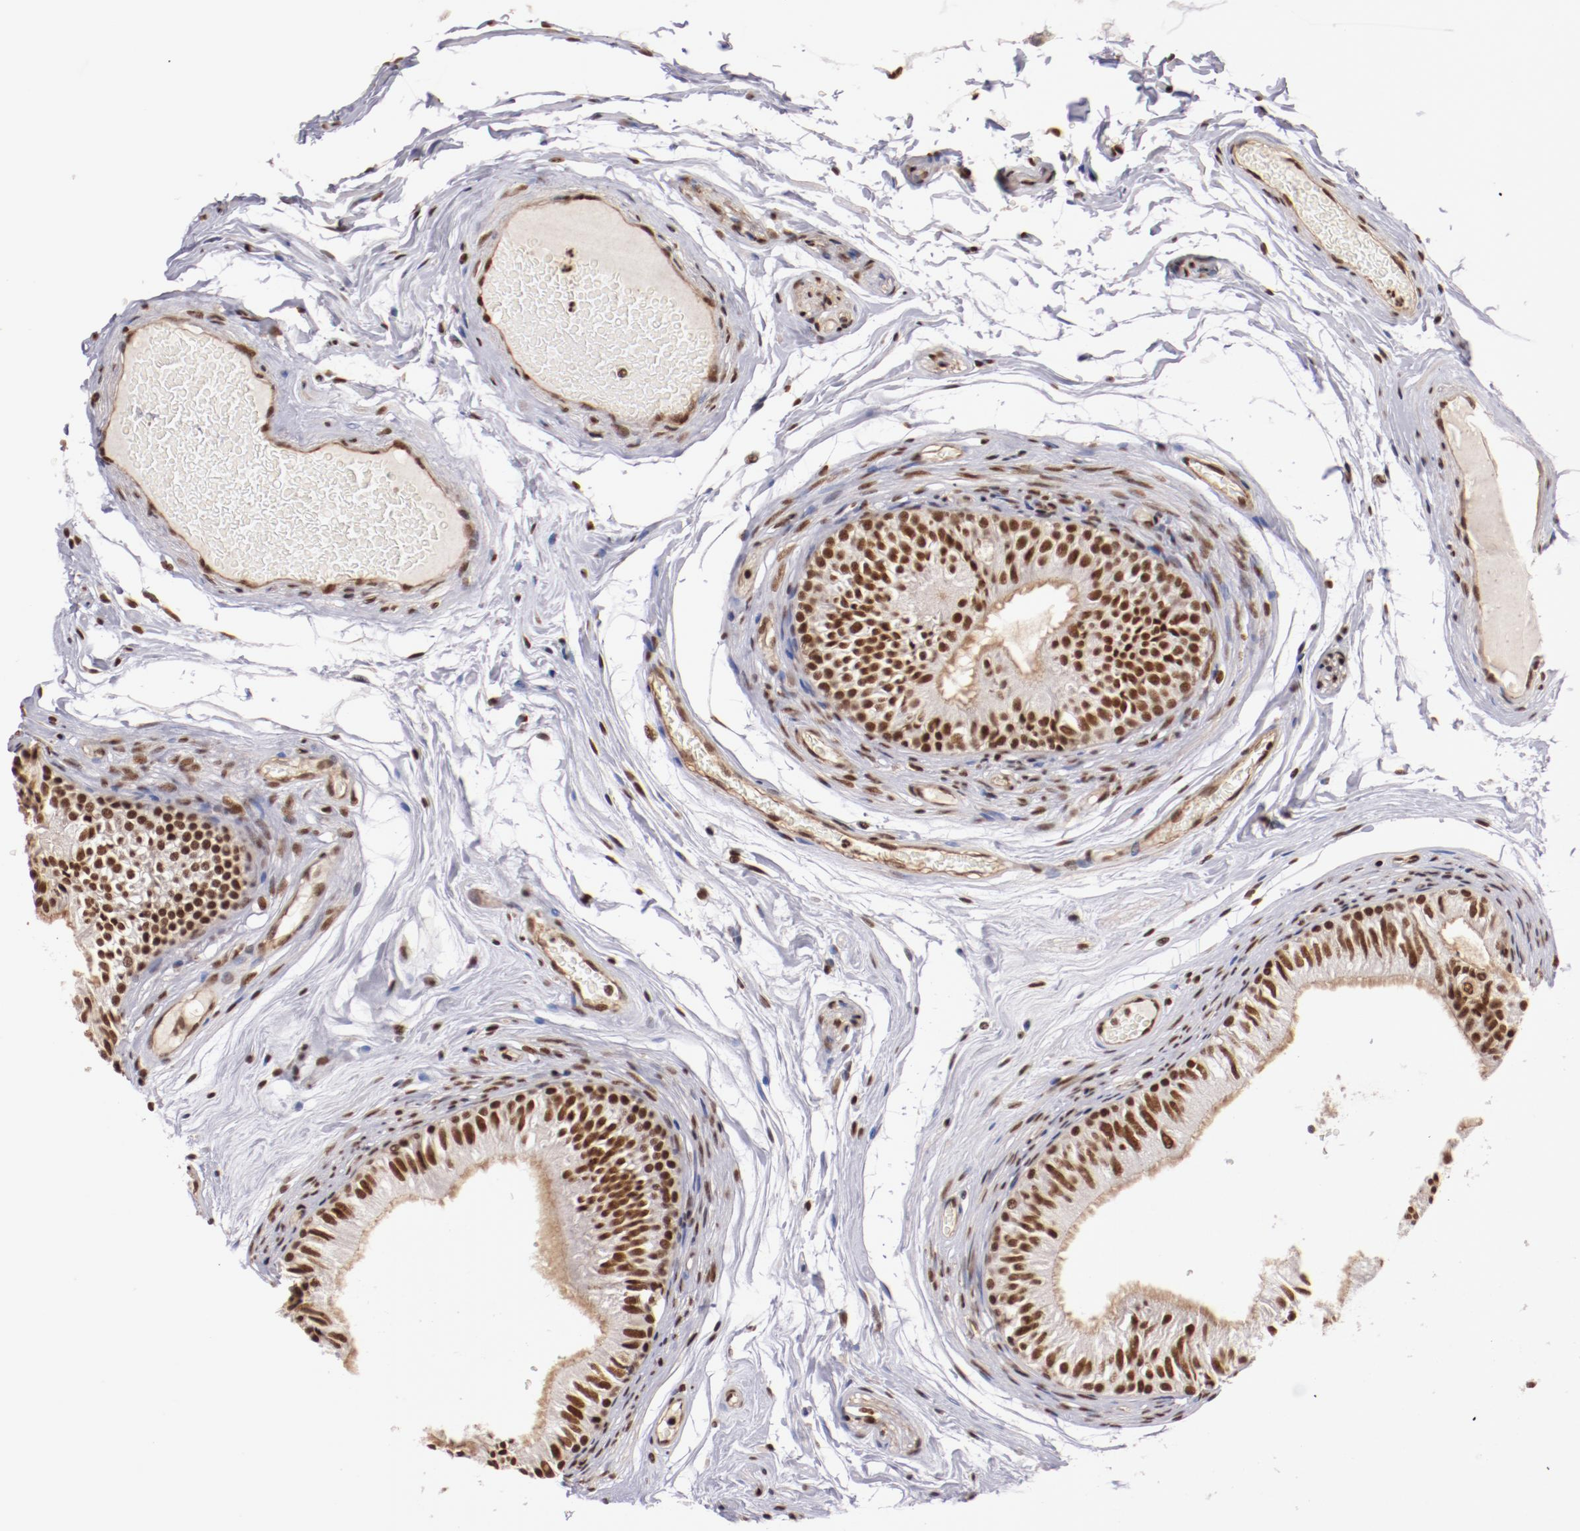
{"staining": {"intensity": "strong", "quantity": ">75%", "location": "nuclear"}, "tissue": "epididymis", "cell_type": "Glandular cells", "image_type": "normal", "snomed": [{"axis": "morphology", "description": "Normal tissue, NOS"}, {"axis": "topography", "description": "Testis"}, {"axis": "topography", "description": "Epididymis"}], "caption": "Brown immunohistochemical staining in unremarkable epididymis shows strong nuclear positivity in about >75% of glandular cells.", "gene": "STAG2", "patient": {"sex": "male", "age": 36}}